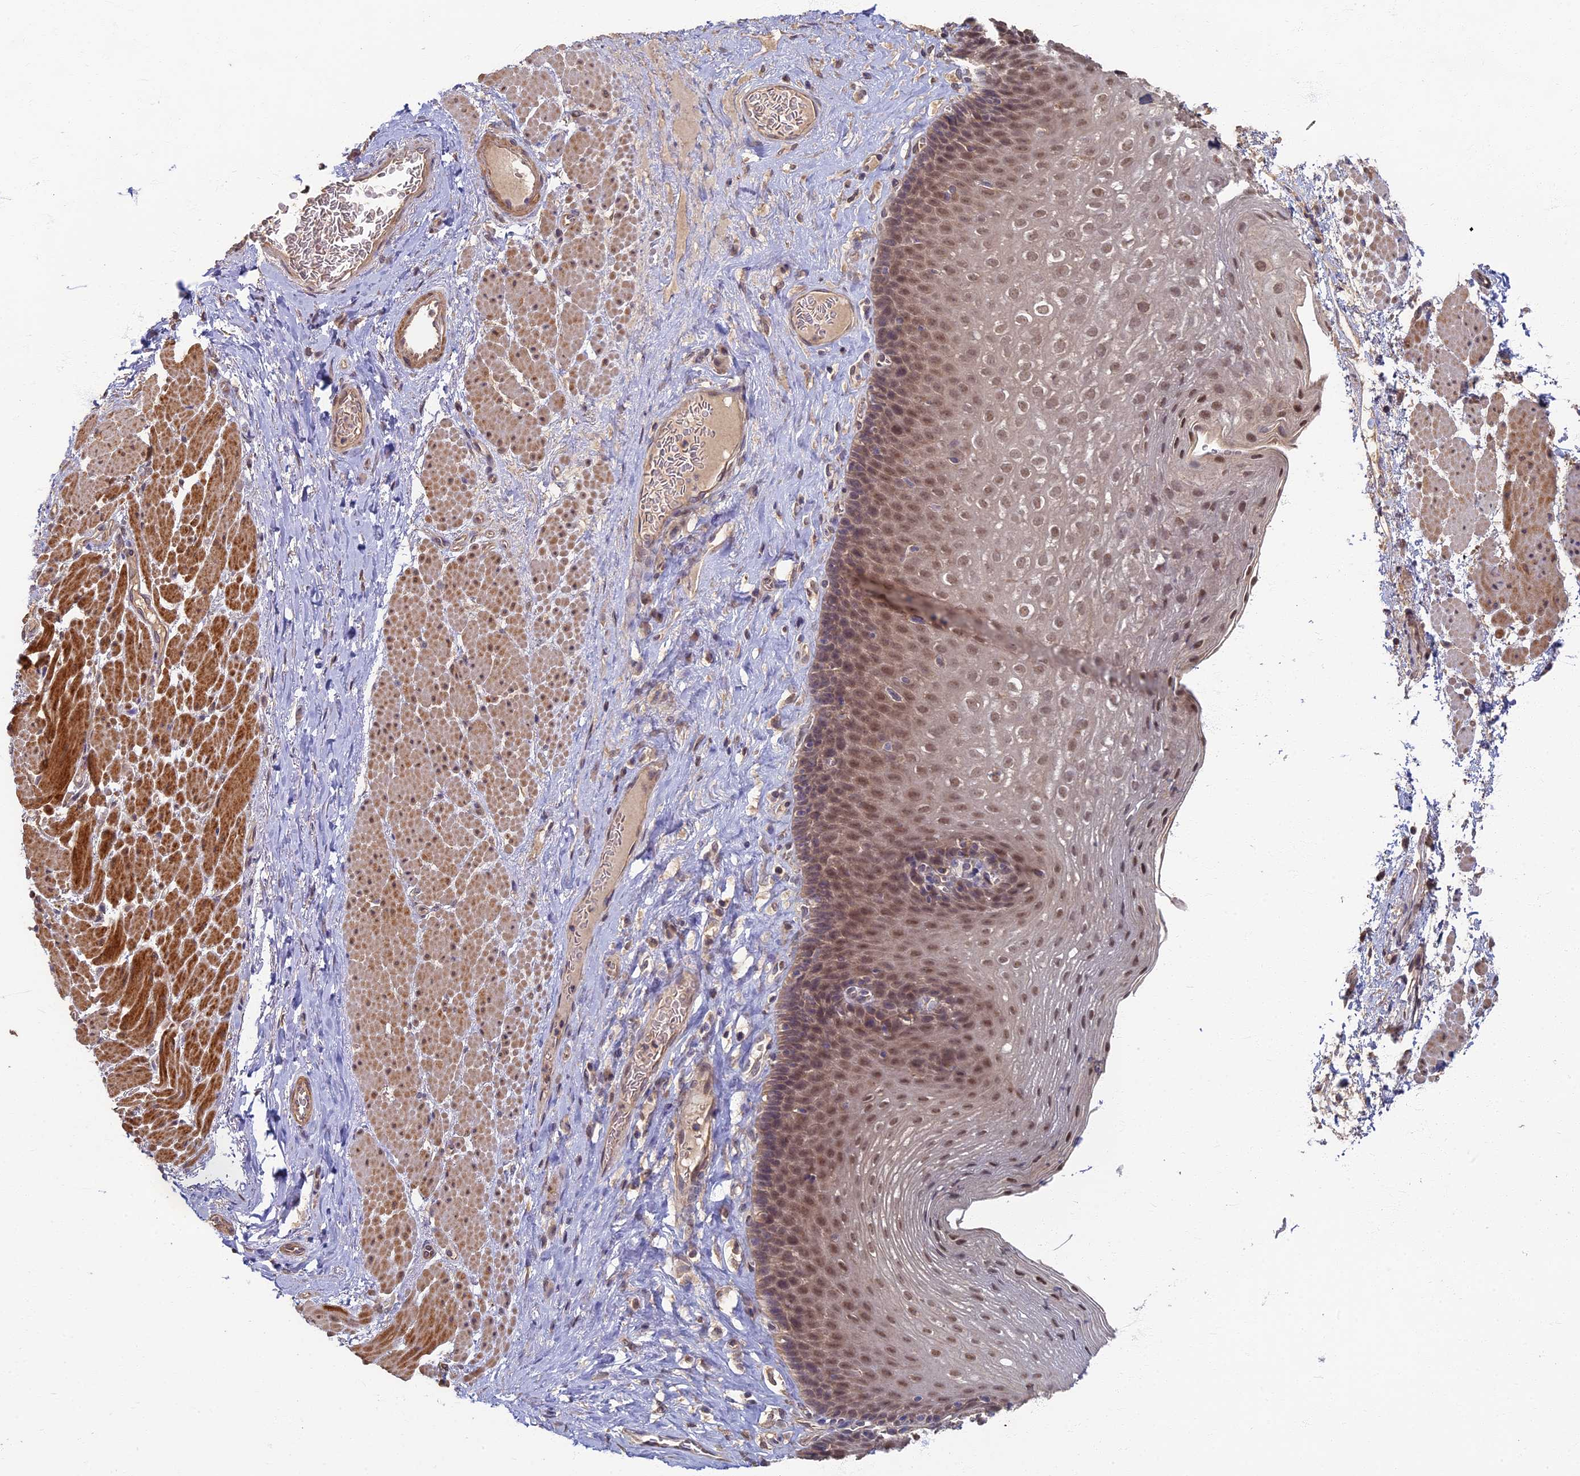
{"staining": {"intensity": "moderate", "quantity": "25%-75%", "location": "nuclear"}, "tissue": "esophagus", "cell_type": "Squamous epithelial cells", "image_type": "normal", "snomed": [{"axis": "morphology", "description": "Normal tissue, NOS"}, {"axis": "topography", "description": "Esophagus"}], "caption": "Immunohistochemistry (IHC) image of normal esophagus: human esophagus stained using immunohistochemistry (IHC) exhibits medium levels of moderate protein expression localized specifically in the nuclear of squamous epithelial cells, appearing as a nuclear brown color.", "gene": "RSPH3", "patient": {"sex": "female", "age": 66}}